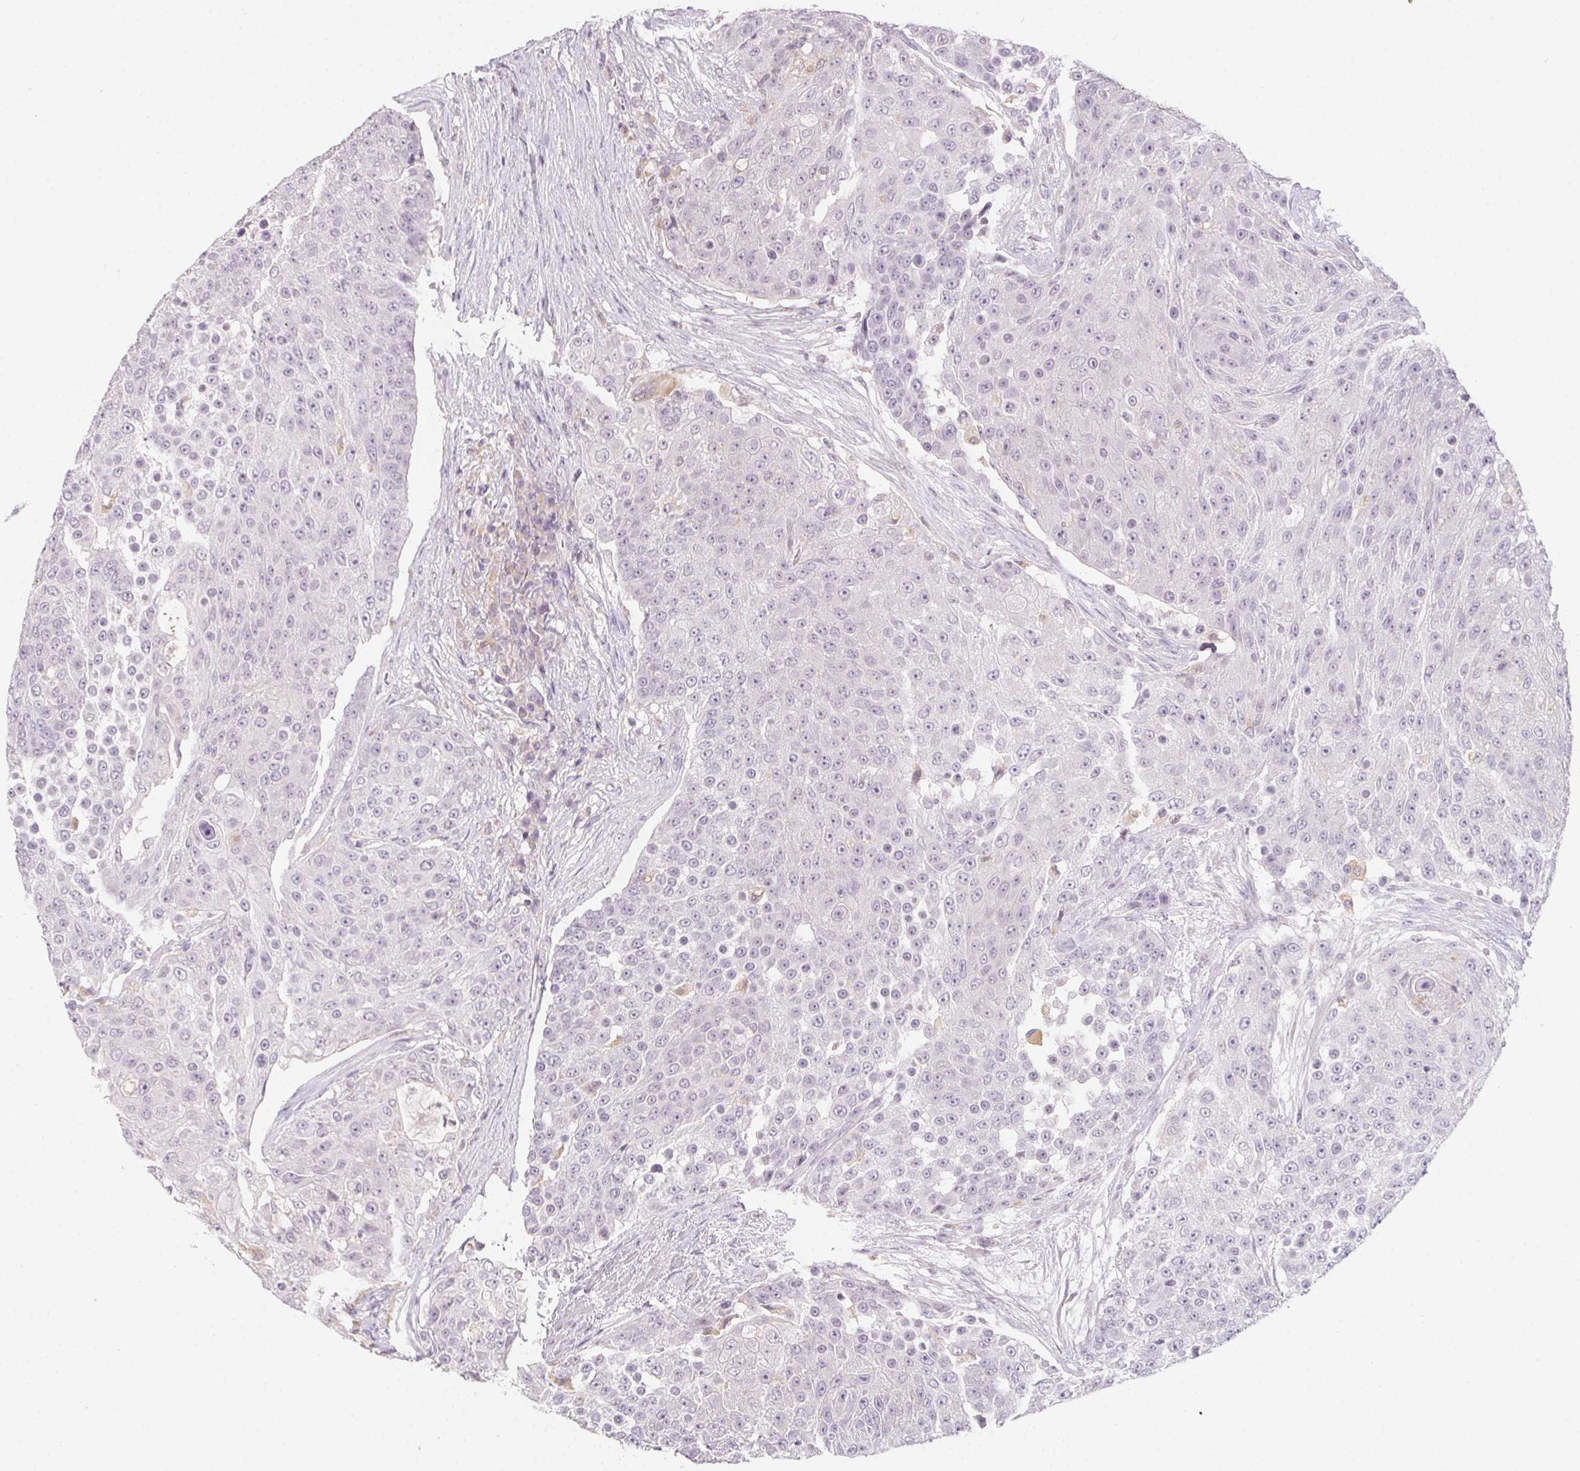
{"staining": {"intensity": "negative", "quantity": "none", "location": "none"}, "tissue": "urothelial cancer", "cell_type": "Tumor cells", "image_type": "cancer", "snomed": [{"axis": "morphology", "description": "Urothelial carcinoma, High grade"}, {"axis": "topography", "description": "Urinary bladder"}], "caption": "Tumor cells show no significant protein expression in urothelial cancer. (IHC, brightfield microscopy, high magnification).", "gene": "SLC6A18", "patient": {"sex": "female", "age": 63}}